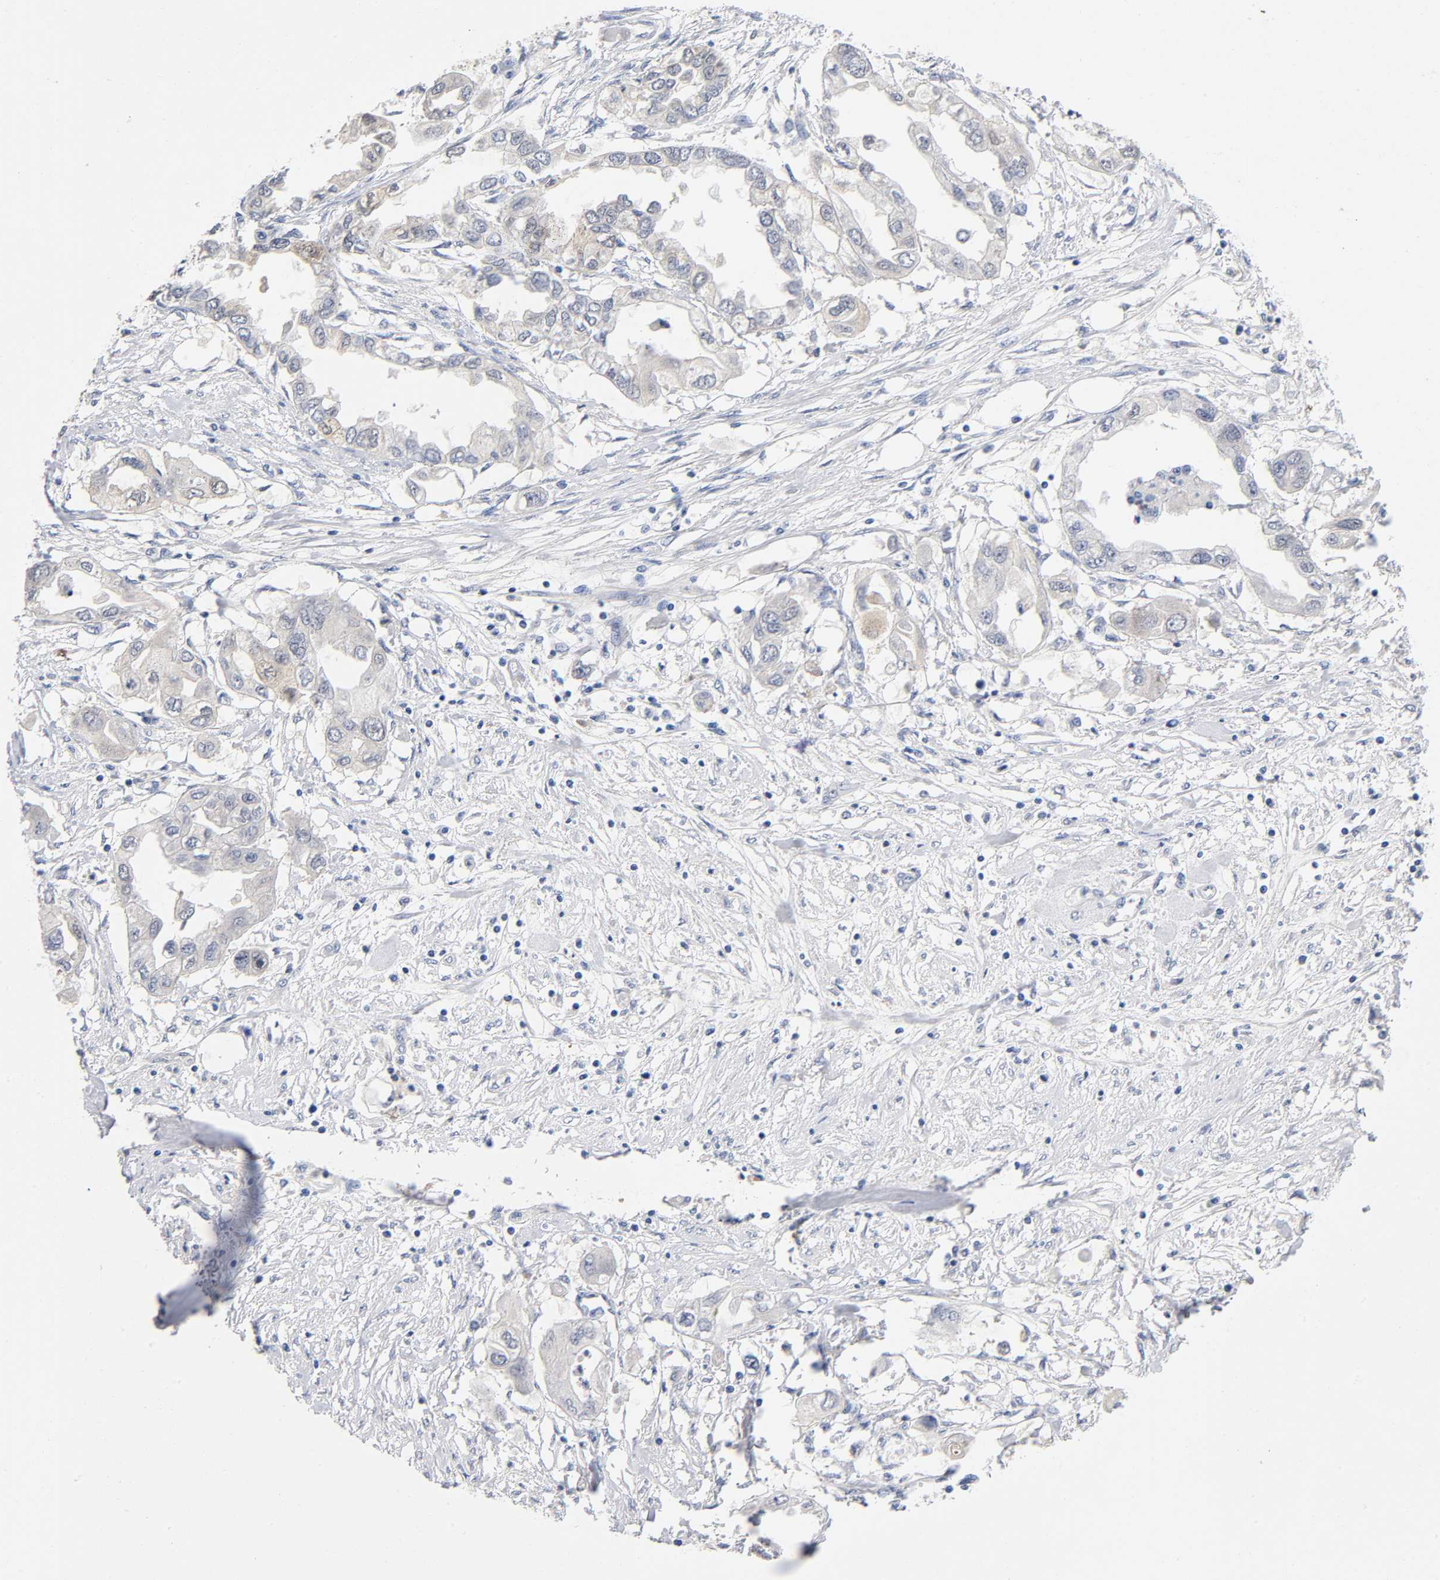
{"staining": {"intensity": "weak", "quantity": "<25%", "location": "cytoplasmic/membranous"}, "tissue": "endometrial cancer", "cell_type": "Tumor cells", "image_type": "cancer", "snomed": [{"axis": "morphology", "description": "Adenocarcinoma, NOS"}, {"axis": "topography", "description": "Endometrium"}], "caption": "High power microscopy photomicrograph of an IHC image of endometrial adenocarcinoma, revealing no significant staining in tumor cells.", "gene": "TNC", "patient": {"sex": "female", "age": 67}}